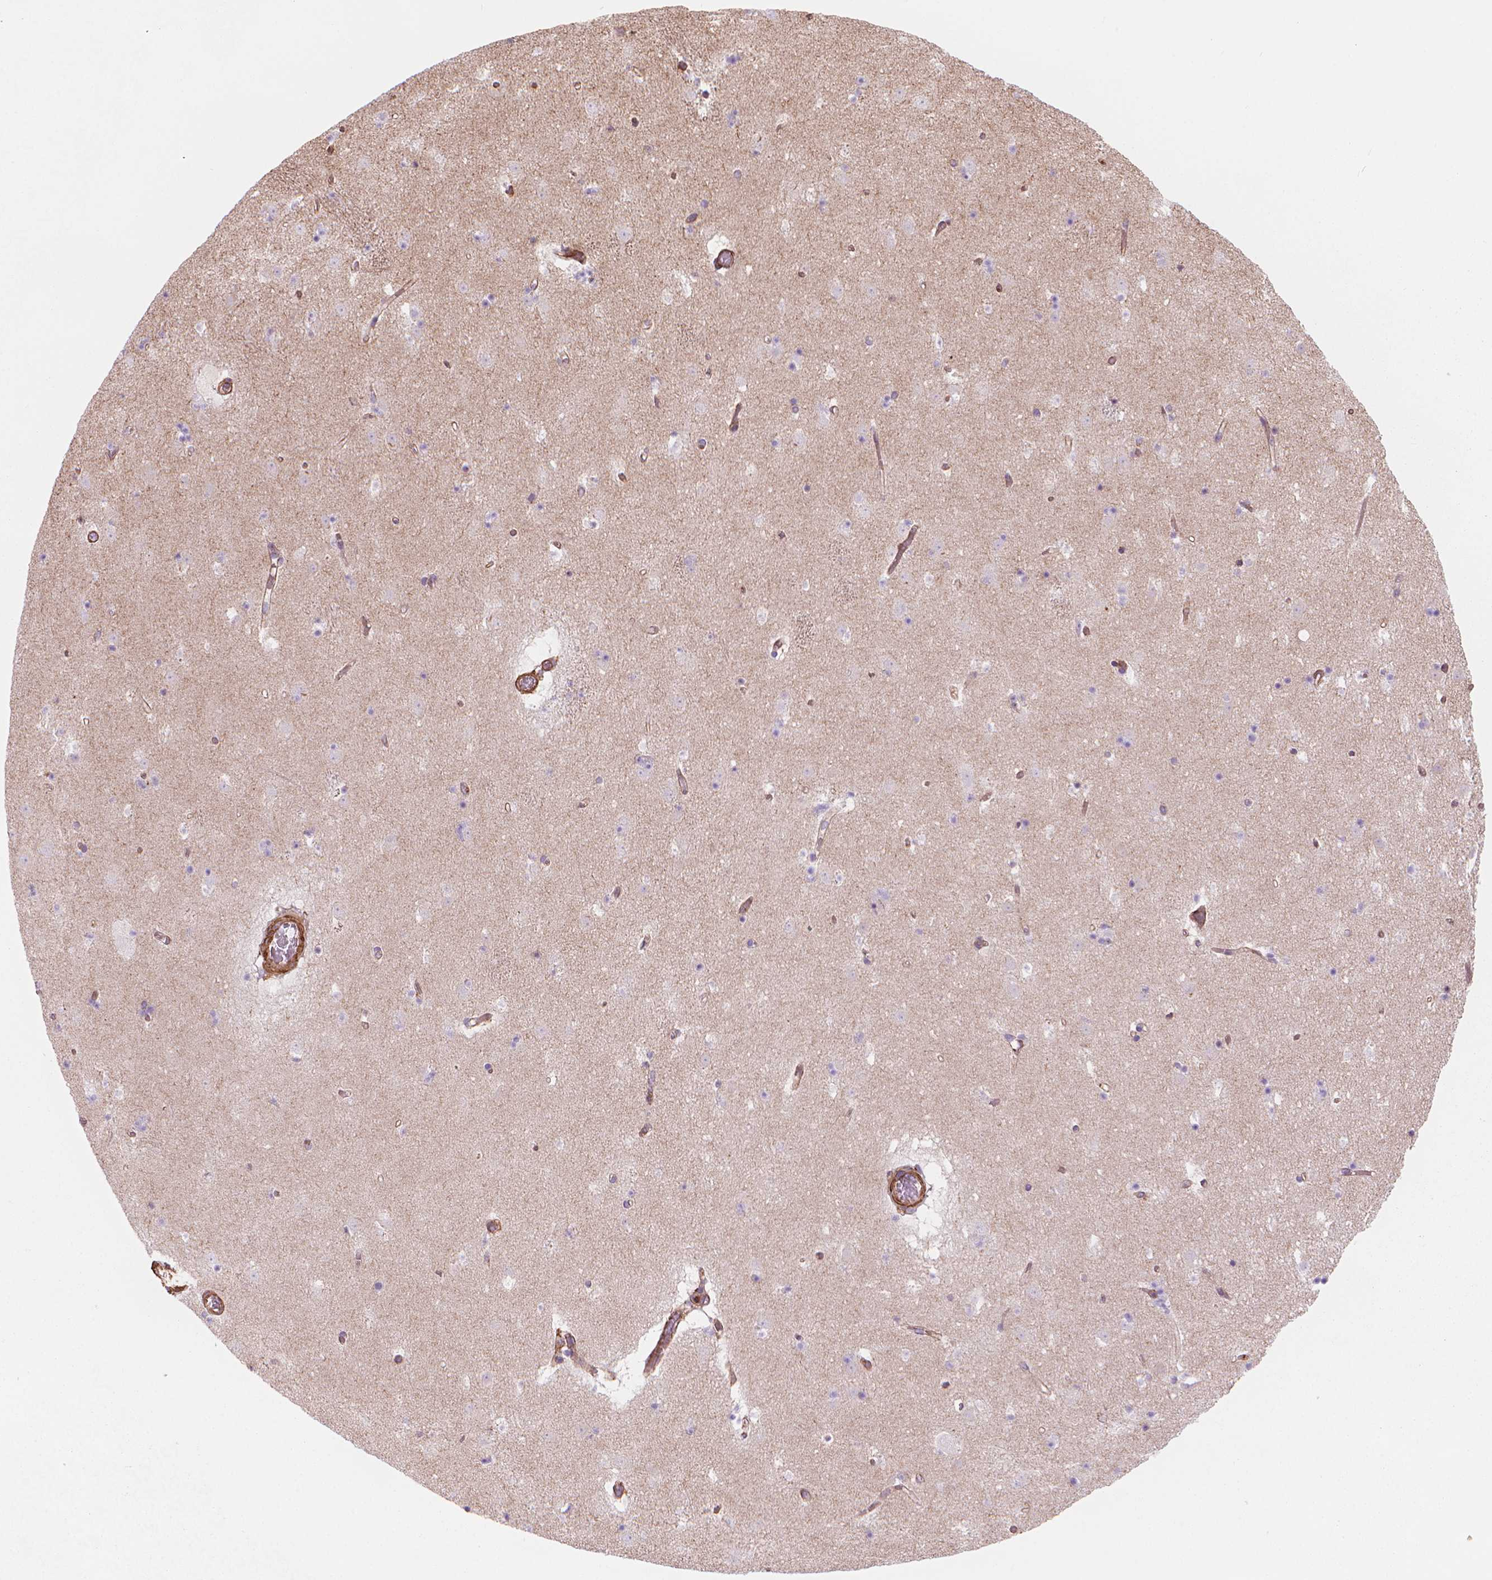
{"staining": {"intensity": "negative", "quantity": "none", "location": "none"}, "tissue": "caudate", "cell_type": "Glial cells", "image_type": "normal", "snomed": [{"axis": "morphology", "description": "Normal tissue, NOS"}, {"axis": "topography", "description": "Lateral ventricle wall"}], "caption": "The image shows no staining of glial cells in benign caudate.", "gene": "PATJ", "patient": {"sex": "female", "age": 42}}